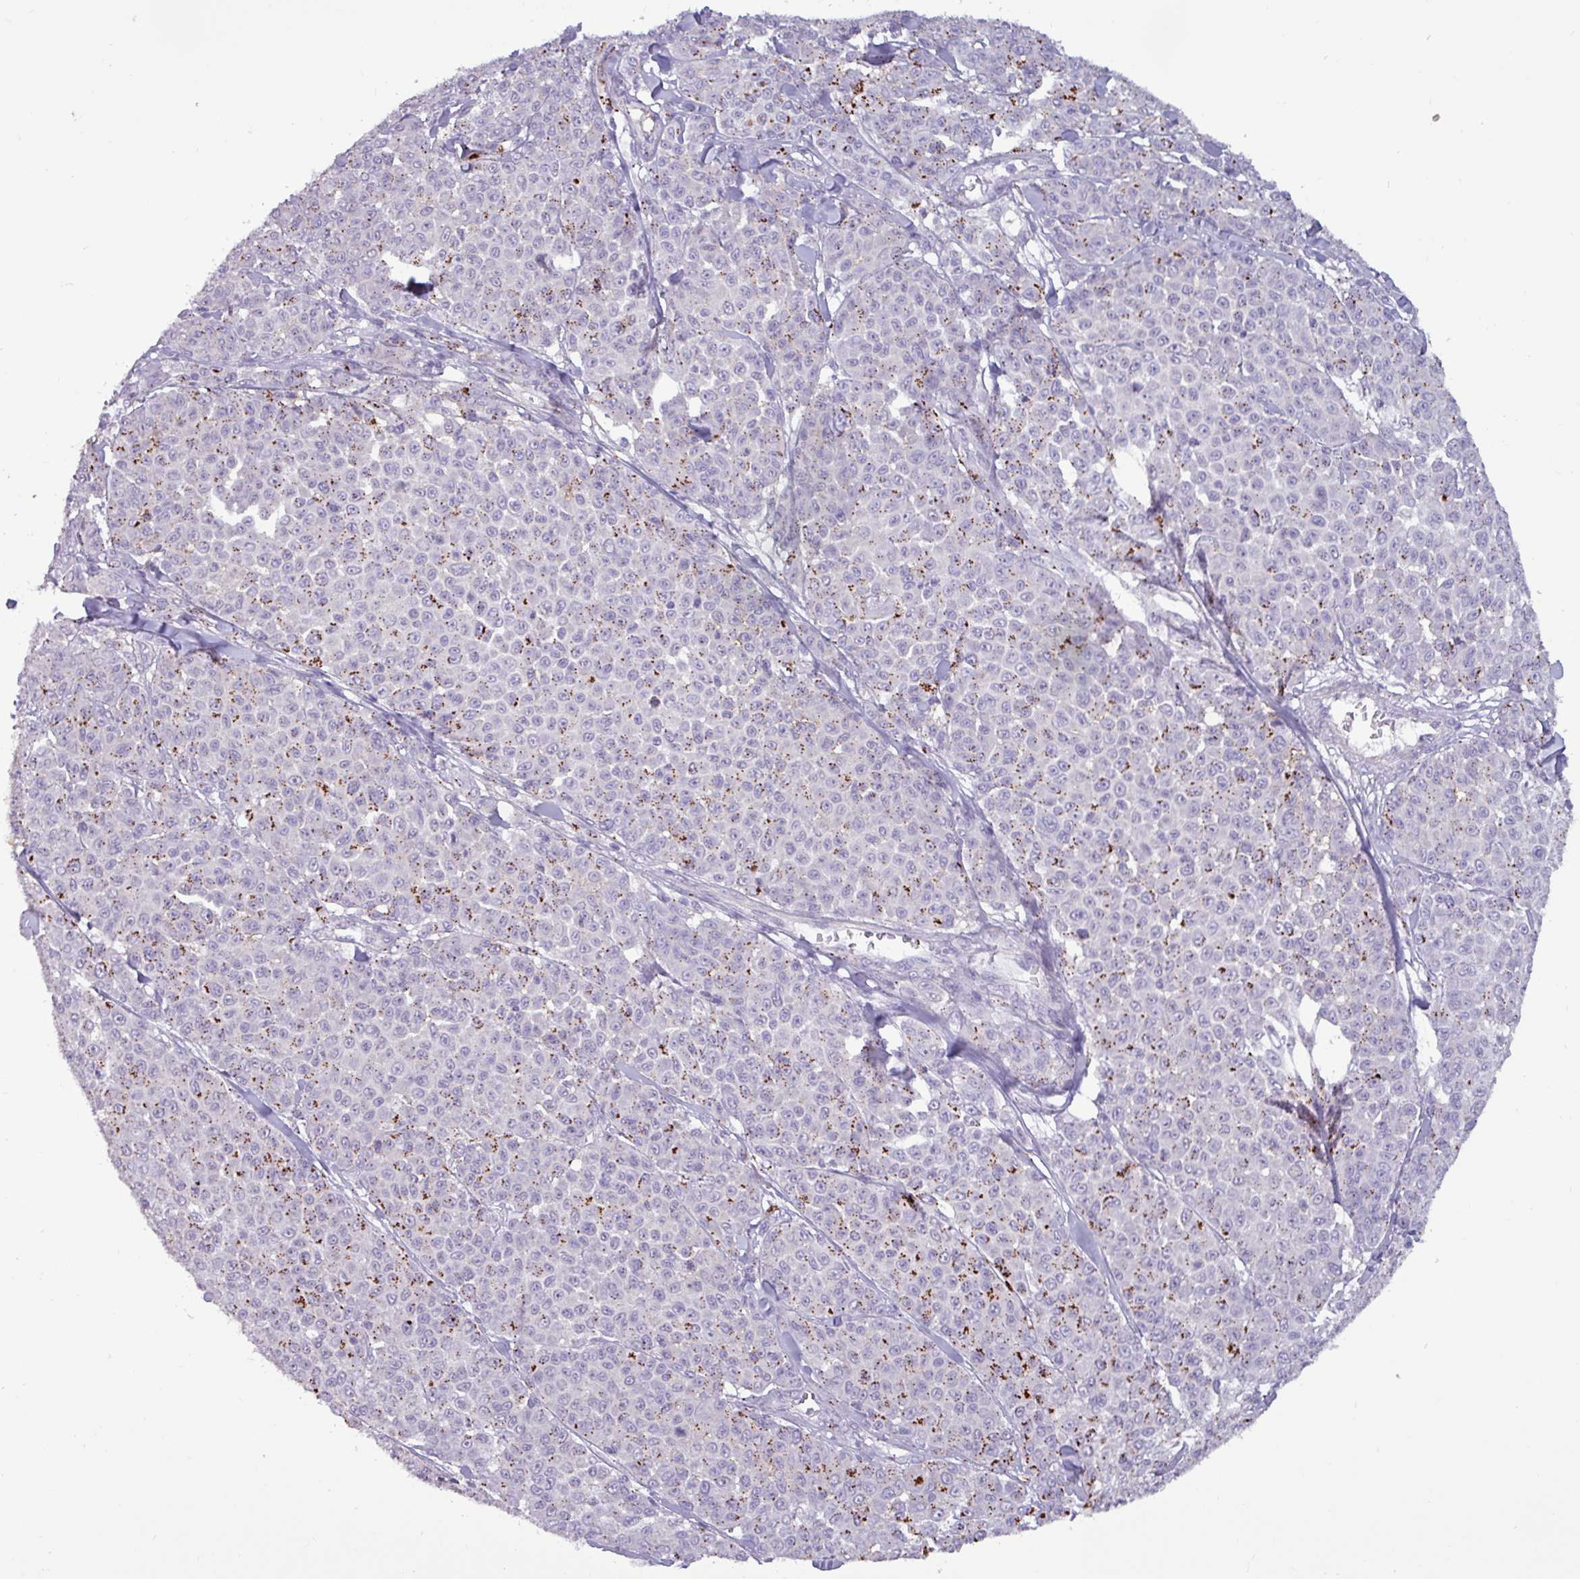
{"staining": {"intensity": "moderate", "quantity": "25%-75%", "location": "cytoplasmic/membranous"}, "tissue": "melanoma", "cell_type": "Tumor cells", "image_type": "cancer", "snomed": [{"axis": "morphology", "description": "Malignant melanoma, NOS"}, {"axis": "topography", "description": "Skin"}], "caption": "Melanoma was stained to show a protein in brown. There is medium levels of moderate cytoplasmic/membranous staining in about 25%-75% of tumor cells.", "gene": "PLIN2", "patient": {"sex": "male", "age": 46}}